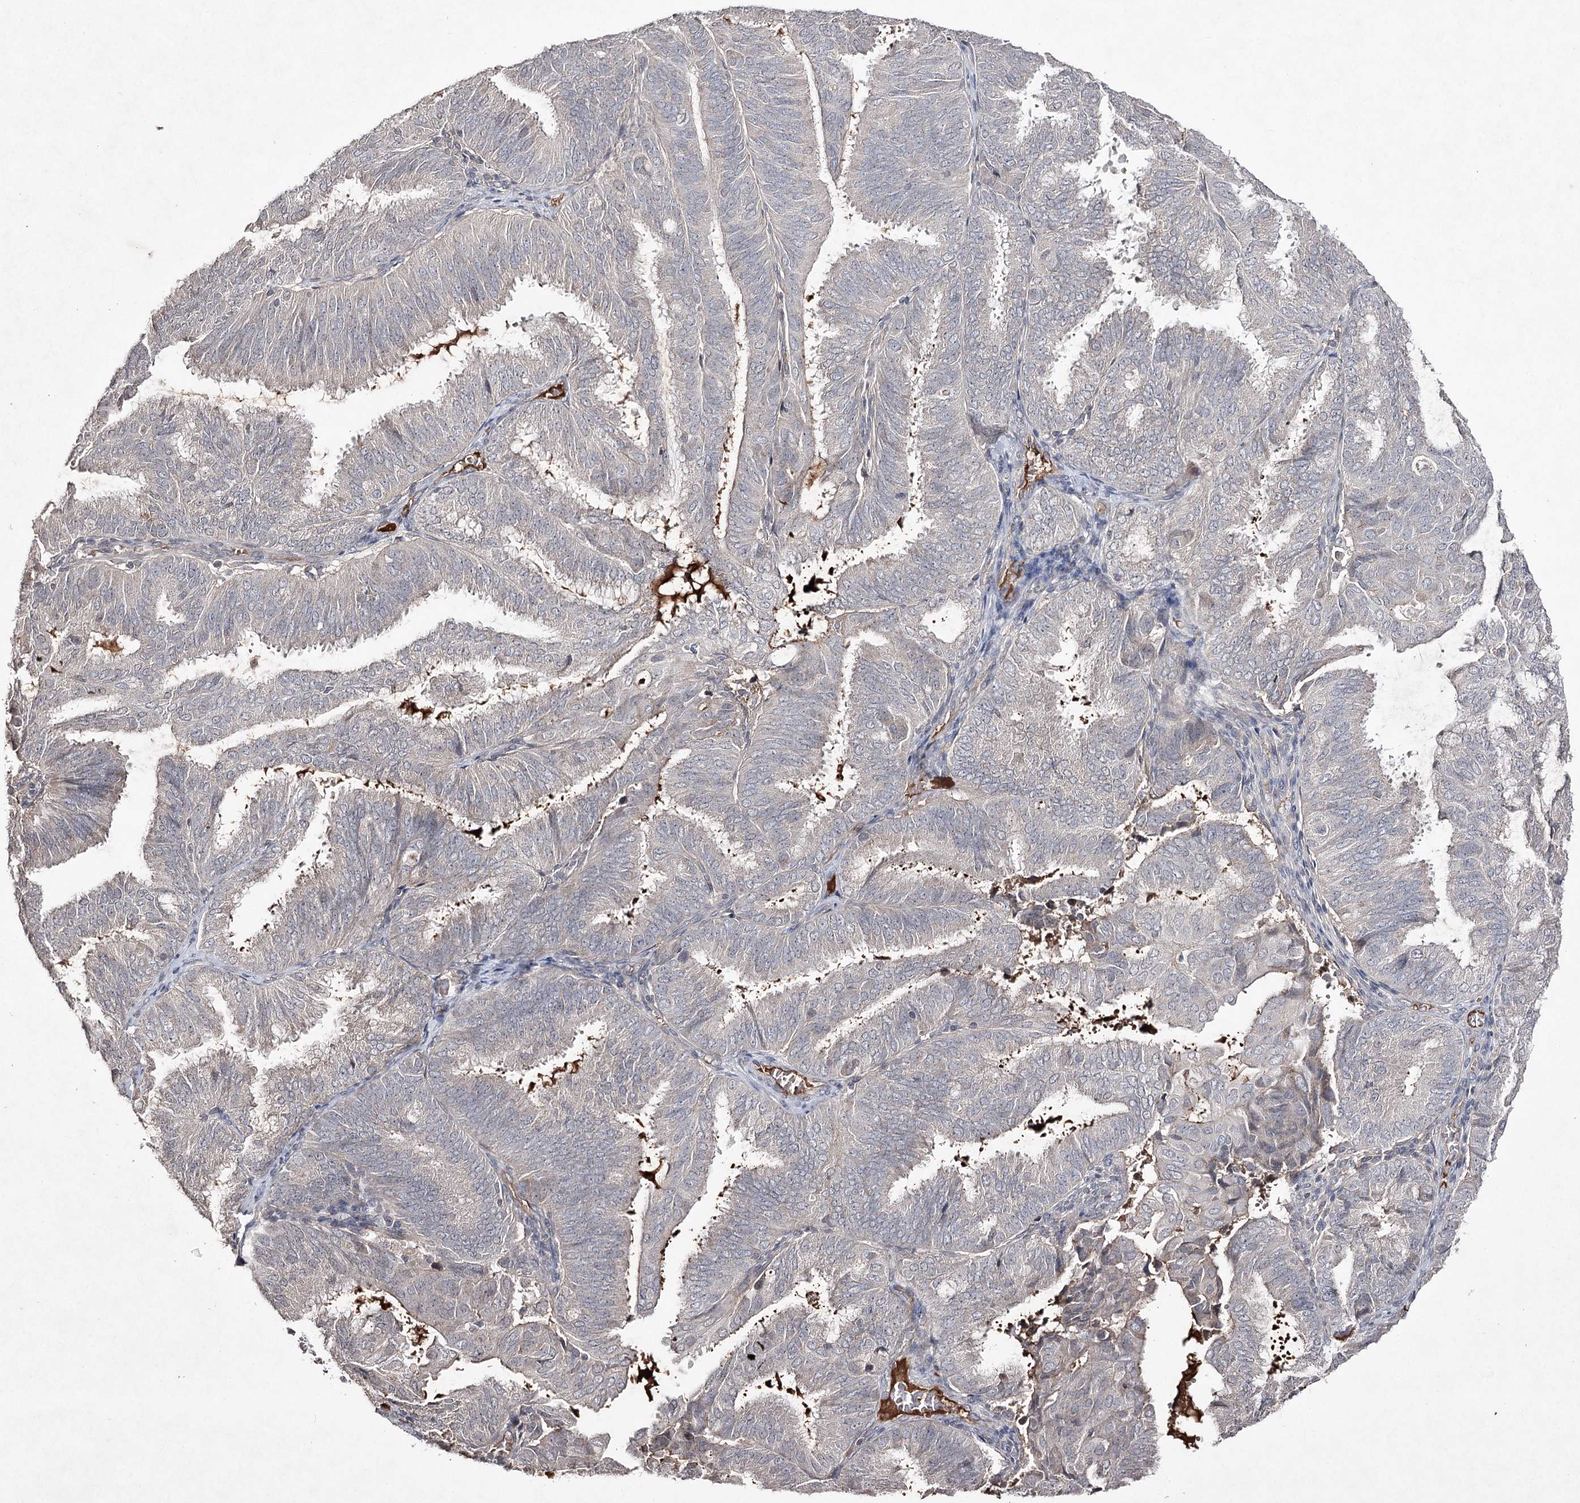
{"staining": {"intensity": "negative", "quantity": "none", "location": "none"}, "tissue": "endometrial cancer", "cell_type": "Tumor cells", "image_type": "cancer", "snomed": [{"axis": "morphology", "description": "Adenocarcinoma, NOS"}, {"axis": "topography", "description": "Endometrium"}], "caption": "Immunohistochemistry (IHC) of human endometrial cancer (adenocarcinoma) shows no expression in tumor cells.", "gene": "SYNGR3", "patient": {"sex": "female", "age": 49}}